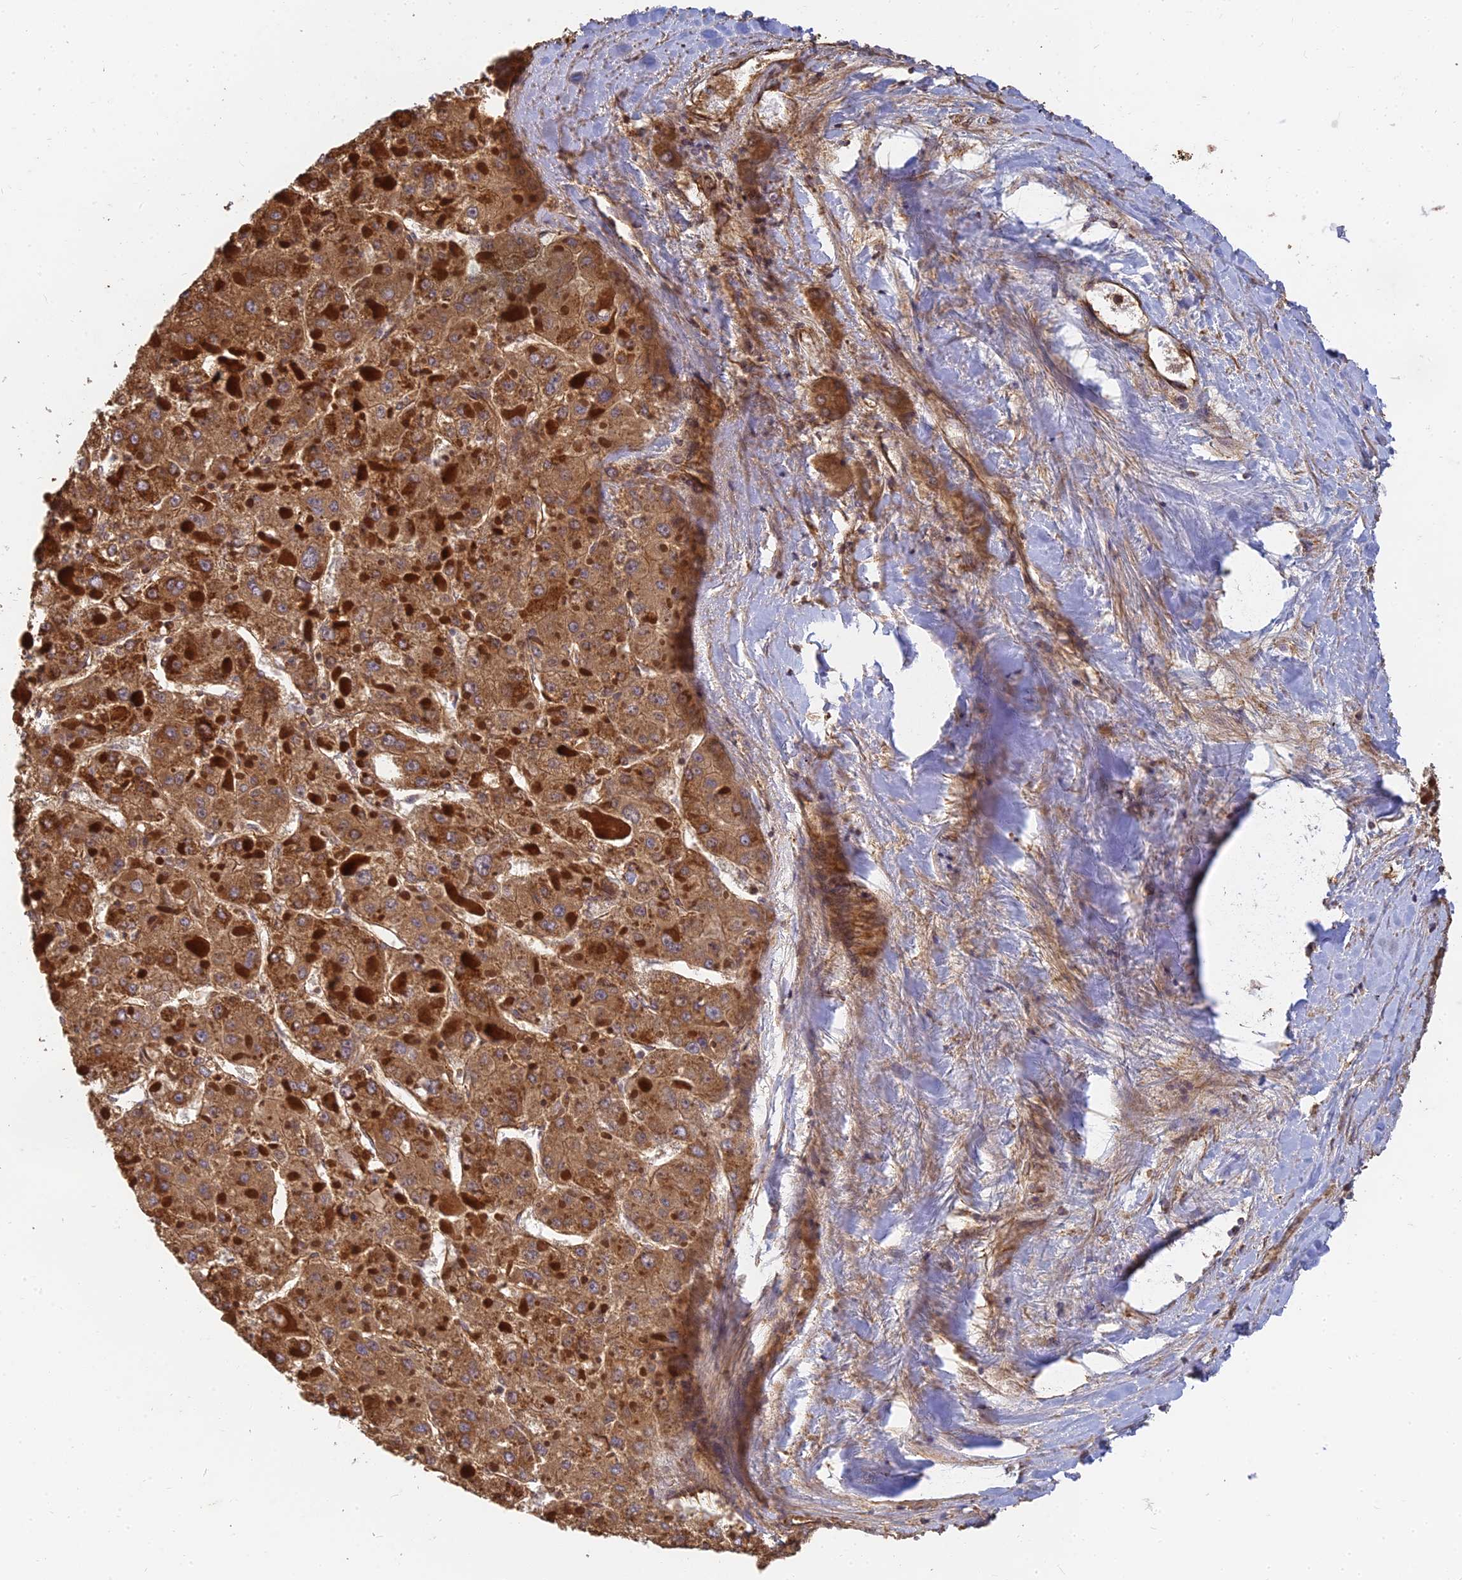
{"staining": {"intensity": "moderate", "quantity": ">75%", "location": "cytoplasmic/membranous"}, "tissue": "liver cancer", "cell_type": "Tumor cells", "image_type": "cancer", "snomed": [{"axis": "morphology", "description": "Carcinoma, Hepatocellular, NOS"}, {"axis": "topography", "description": "Liver"}], "caption": "IHC photomicrograph of neoplastic tissue: human liver cancer stained using immunohistochemistry demonstrates medium levels of moderate protein expression localized specifically in the cytoplasmic/membranous of tumor cells, appearing as a cytoplasmic/membranous brown color.", "gene": "DSTYK", "patient": {"sex": "female", "age": 73}}